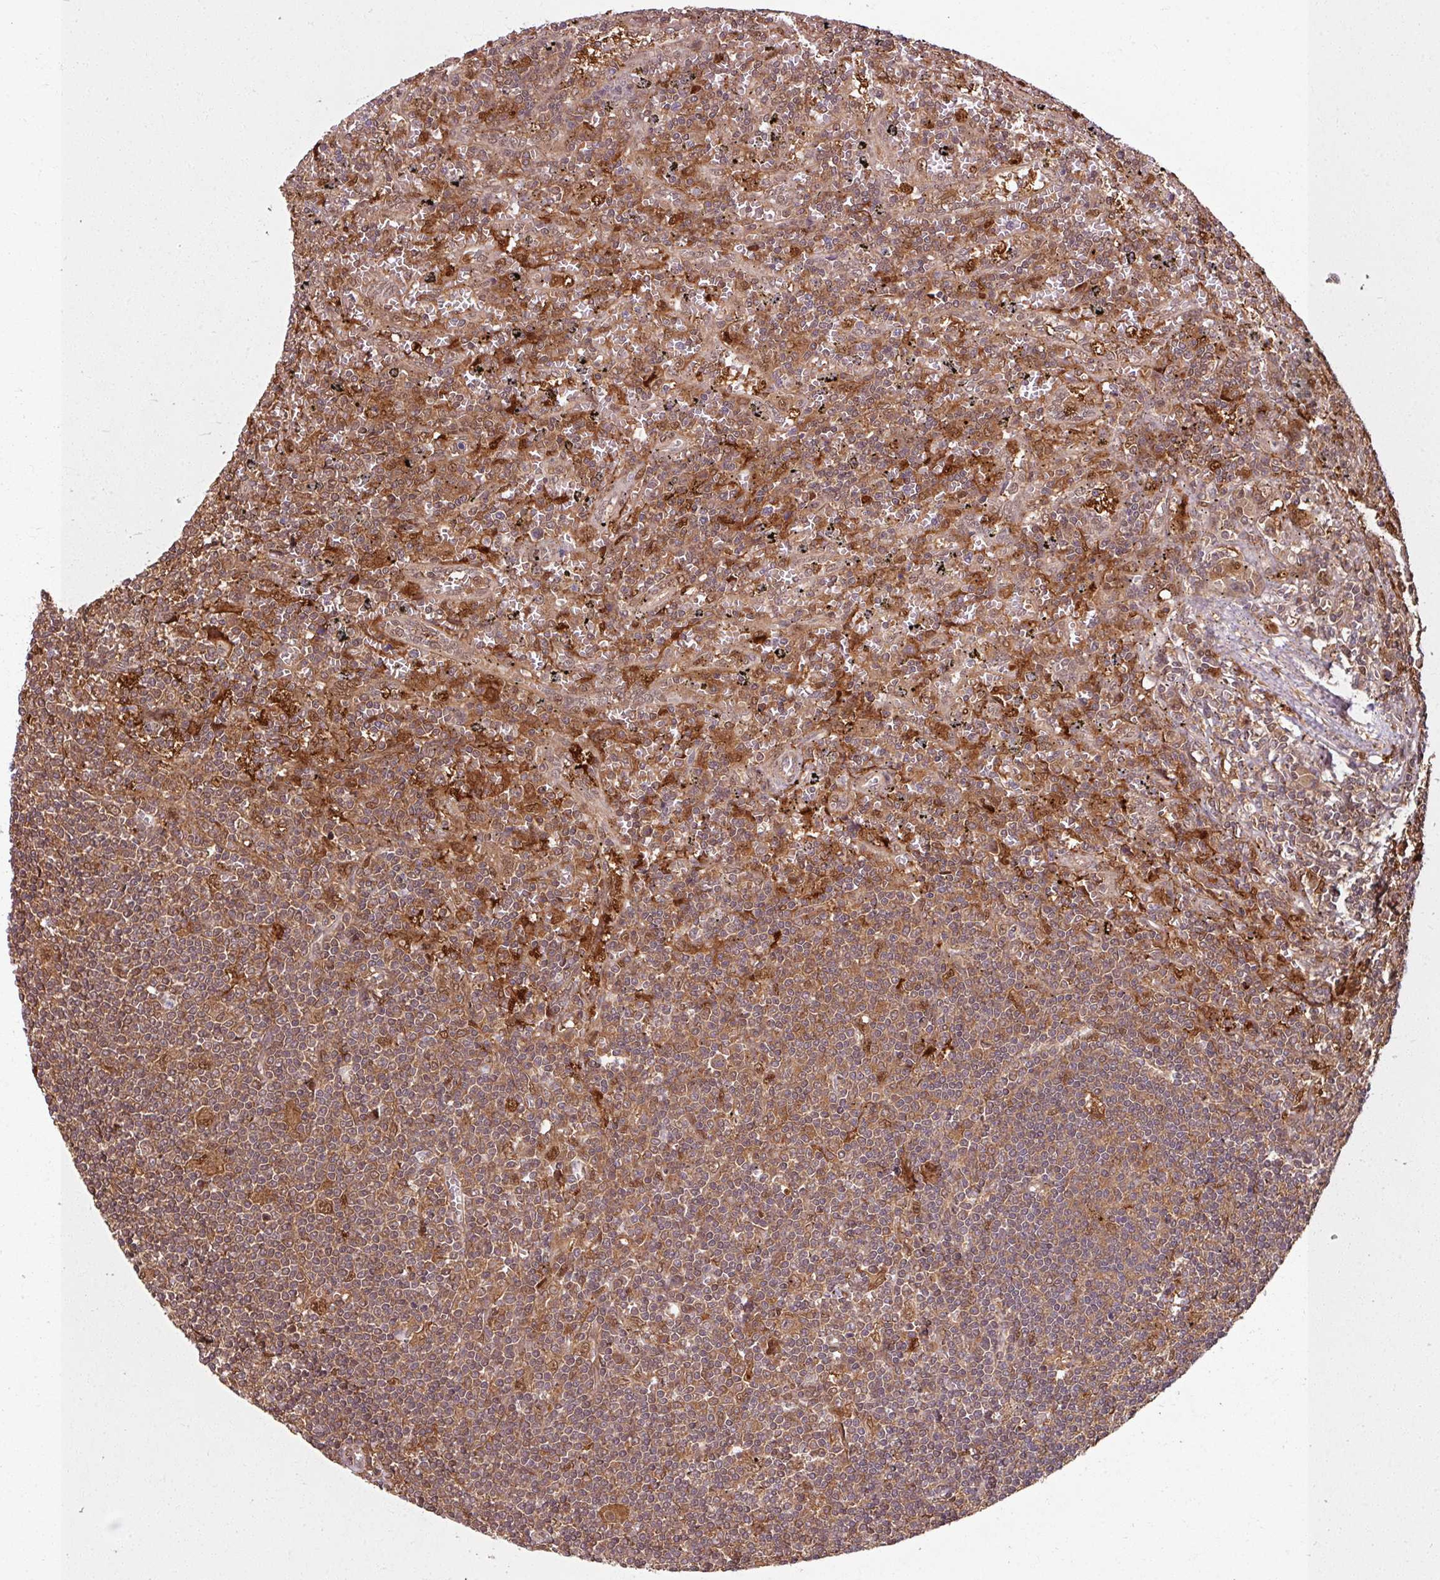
{"staining": {"intensity": "moderate", "quantity": ">75%", "location": "cytoplasmic/membranous"}, "tissue": "lymphoma", "cell_type": "Tumor cells", "image_type": "cancer", "snomed": [{"axis": "morphology", "description": "Malignant lymphoma, non-Hodgkin's type, Low grade"}, {"axis": "topography", "description": "Spleen"}], "caption": "Moderate cytoplasmic/membranous expression is present in about >75% of tumor cells in lymphoma.", "gene": "KCTD11", "patient": {"sex": "male", "age": 76}}